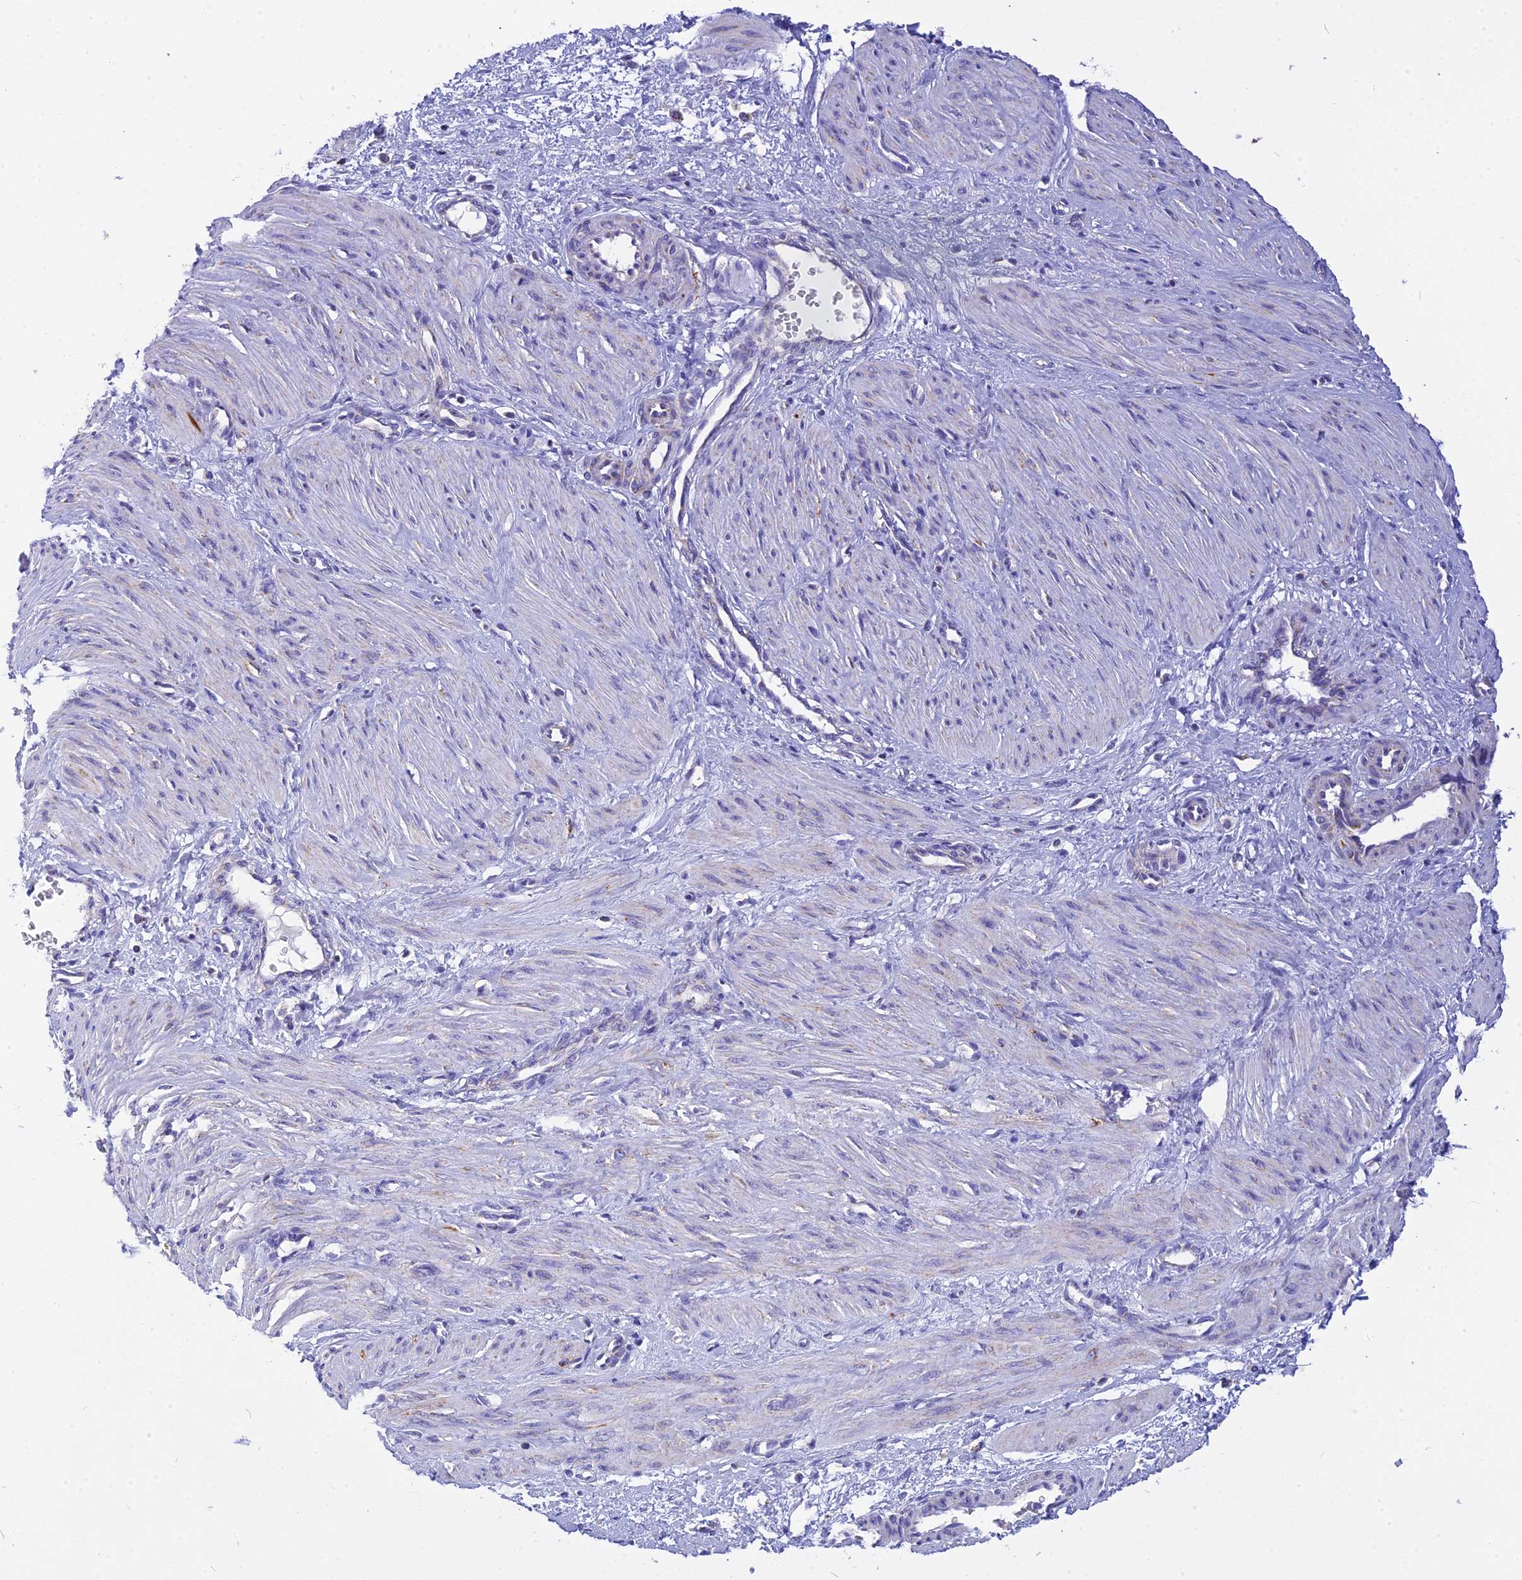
{"staining": {"intensity": "negative", "quantity": "none", "location": "none"}, "tissue": "smooth muscle", "cell_type": "Smooth muscle cells", "image_type": "normal", "snomed": [{"axis": "morphology", "description": "Normal tissue, NOS"}, {"axis": "topography", "description": "Endometrium"}], "caption": "High magnification brightfield microscopy of unremarkable smooth muscle stained with DAB (3,3'-diaminobenzidine) (brown) and counterstained with hematoxylin (blue): smooth muscle cells show no significant positivity. (Brightfield microscopy of DAB (3,3'-diaminobenzidine) IHC at high magnification).", "gene": "VDAC2", "patient": {"sex": "female", "age": 33}}